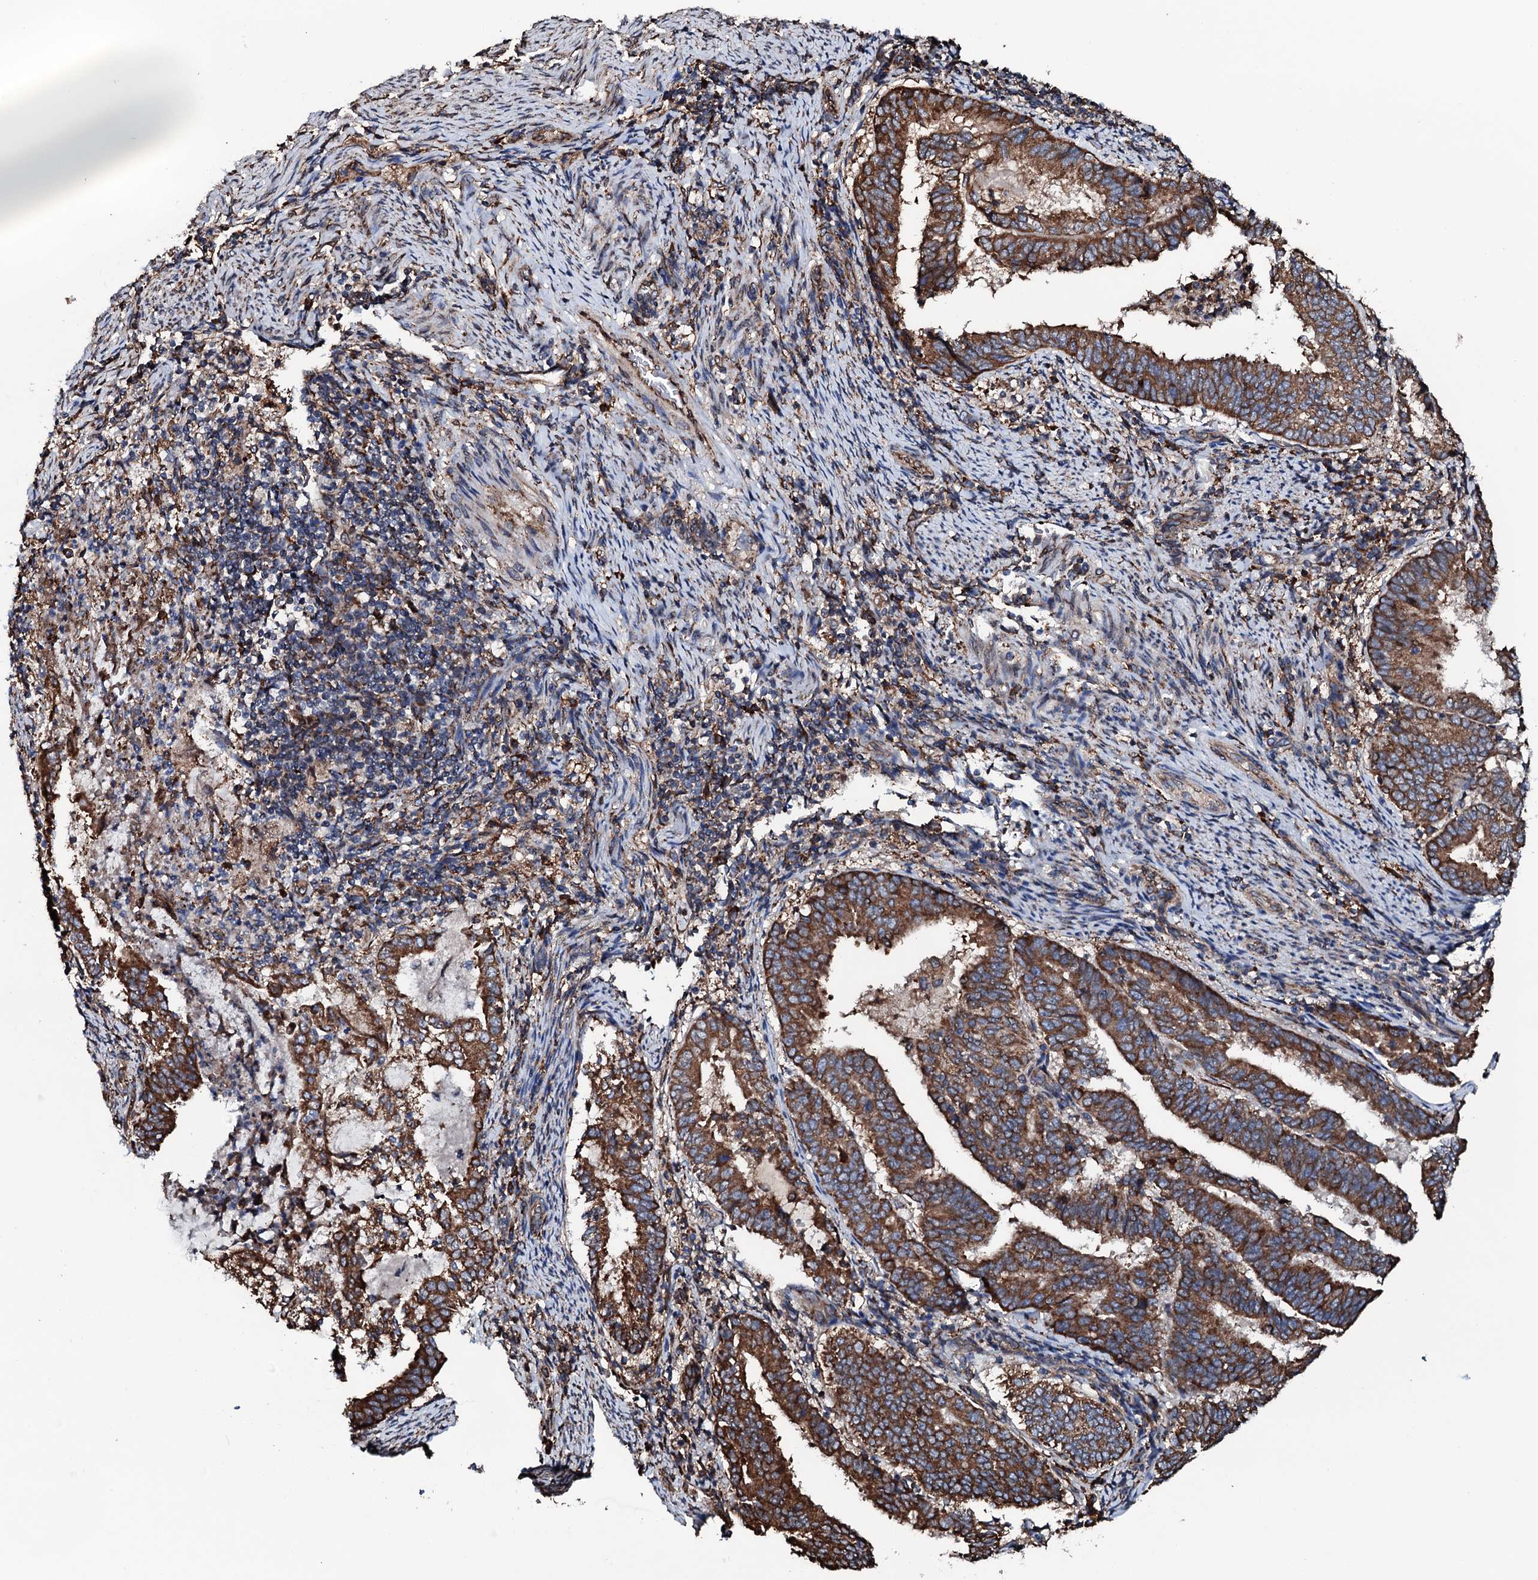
{"staining": {"intensity": "strong", "quantity": ">75%", "location": "cytoplasmic/membranous"}, "tissue": "endometrial cancer", "cell_type": "Tumor cells", "image_type": "cancer", "snomed": [{"axis": "morphology", "description": "Adenocarcinoma, NOS"}, {"axis": "topography", "description": "Endometrium"}], "caption": "Endometrial cancer stained with DAB immunohistochemistry (IHC) shows high levels of strong cytoplasmic/membranous positivity in about >75% of tumor cells.", "gene": "RAB12", "patient": {"sex": "female", "age": 80}}